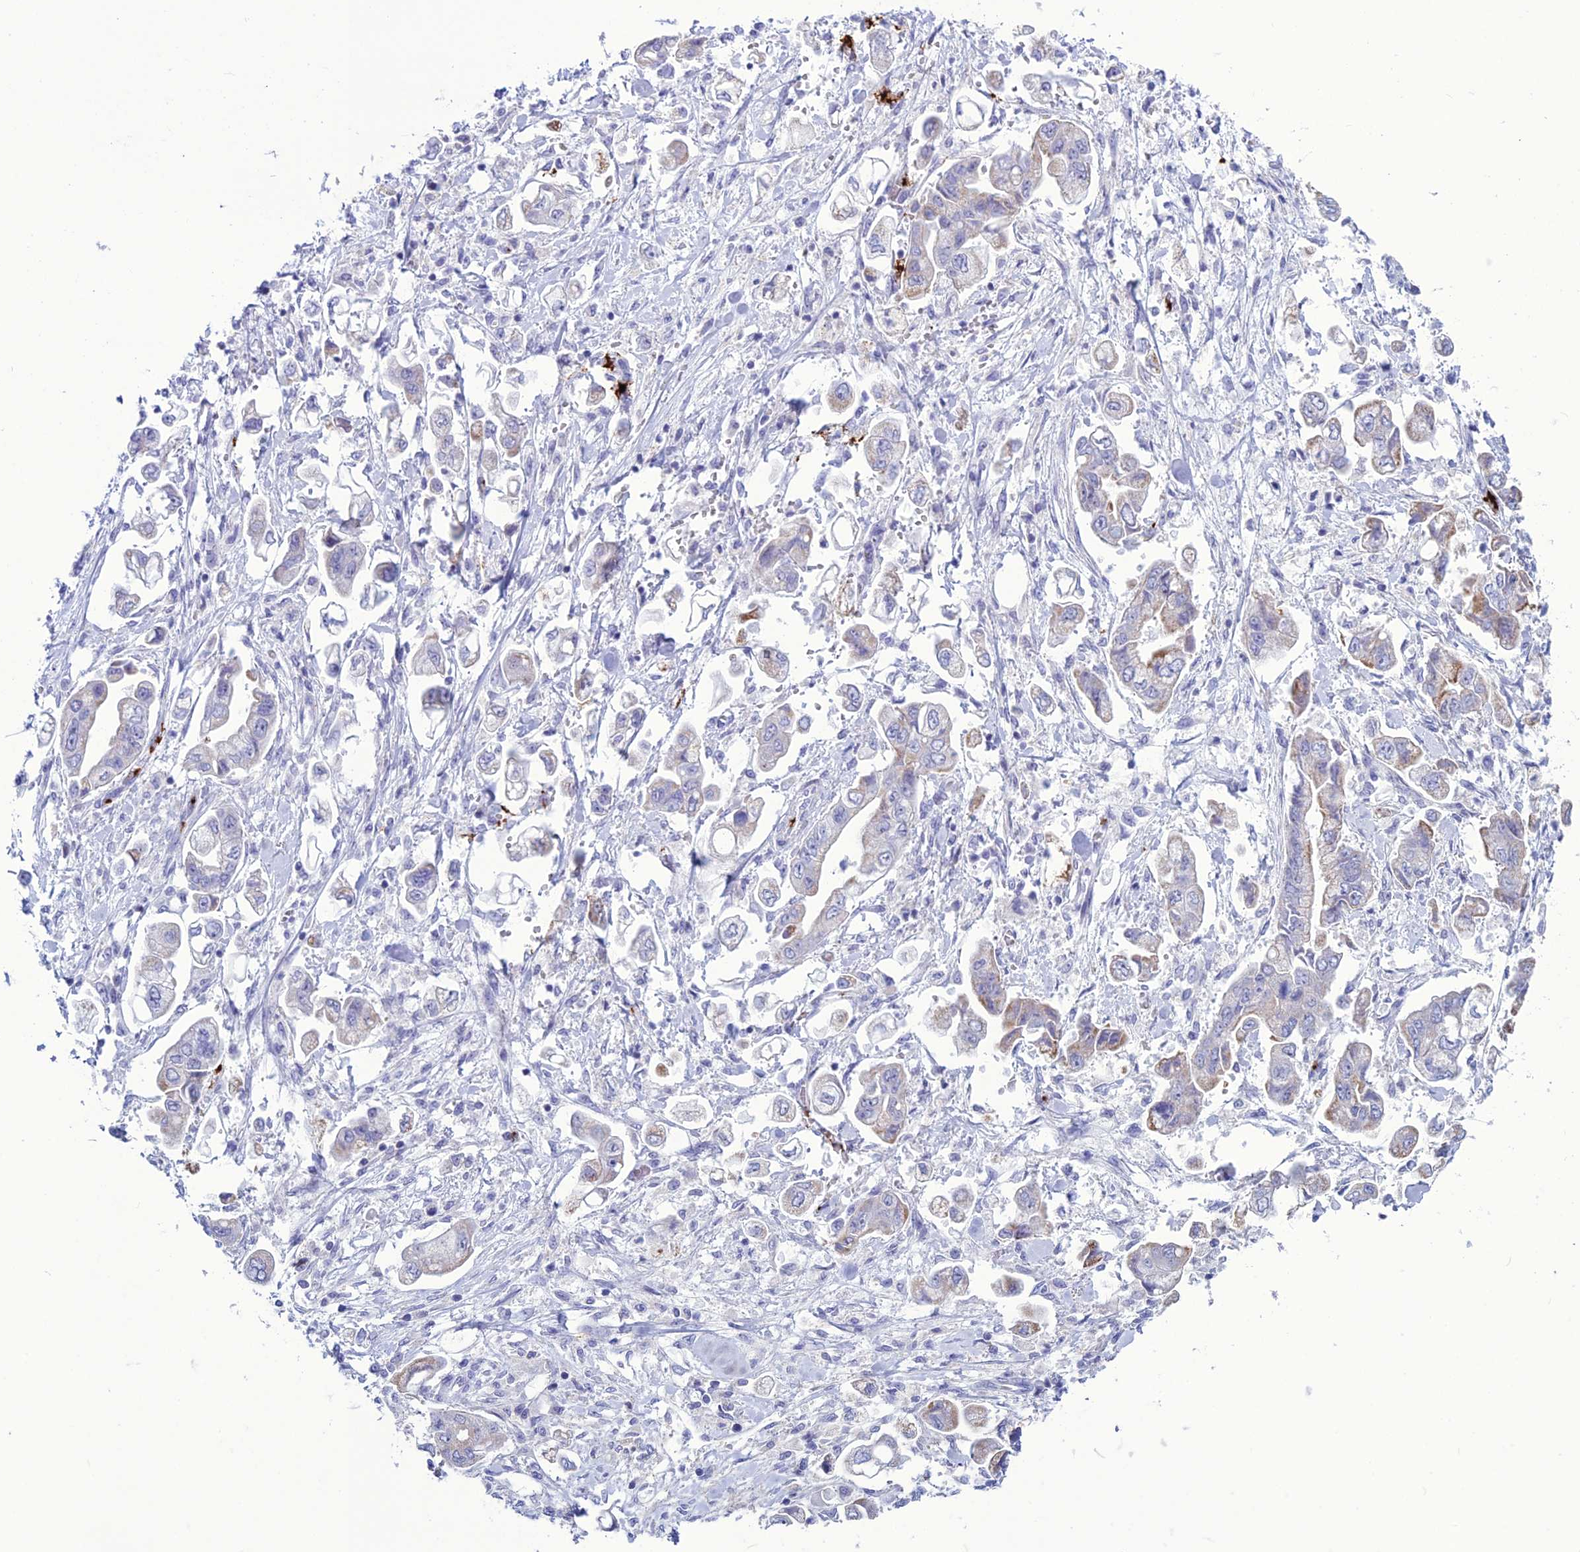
{"staining": {"intensity": "weak", "quantity": "<25%", "location": "cytoplasmic/membranous"}, "tissue": "stomach cancer", "cell_type": "Tumor cells", "image_type": "cancer", "snomed": [{"axis": "morphology", "description": "Adenocarcinoma, NOS"}, {"axis": "topography", "description": "Stomach"}], "caption": "Tumor cells show no significant expression in stomach cancer. Brightfield microscopy of immunohistochemistry stained with DAB (3,3'-diaminobenzidine) (brown) and hematoxylin (blue), captured at high magnification.", "gene": "C21orf140", "patient": {"sex": "male", "age": 62}}